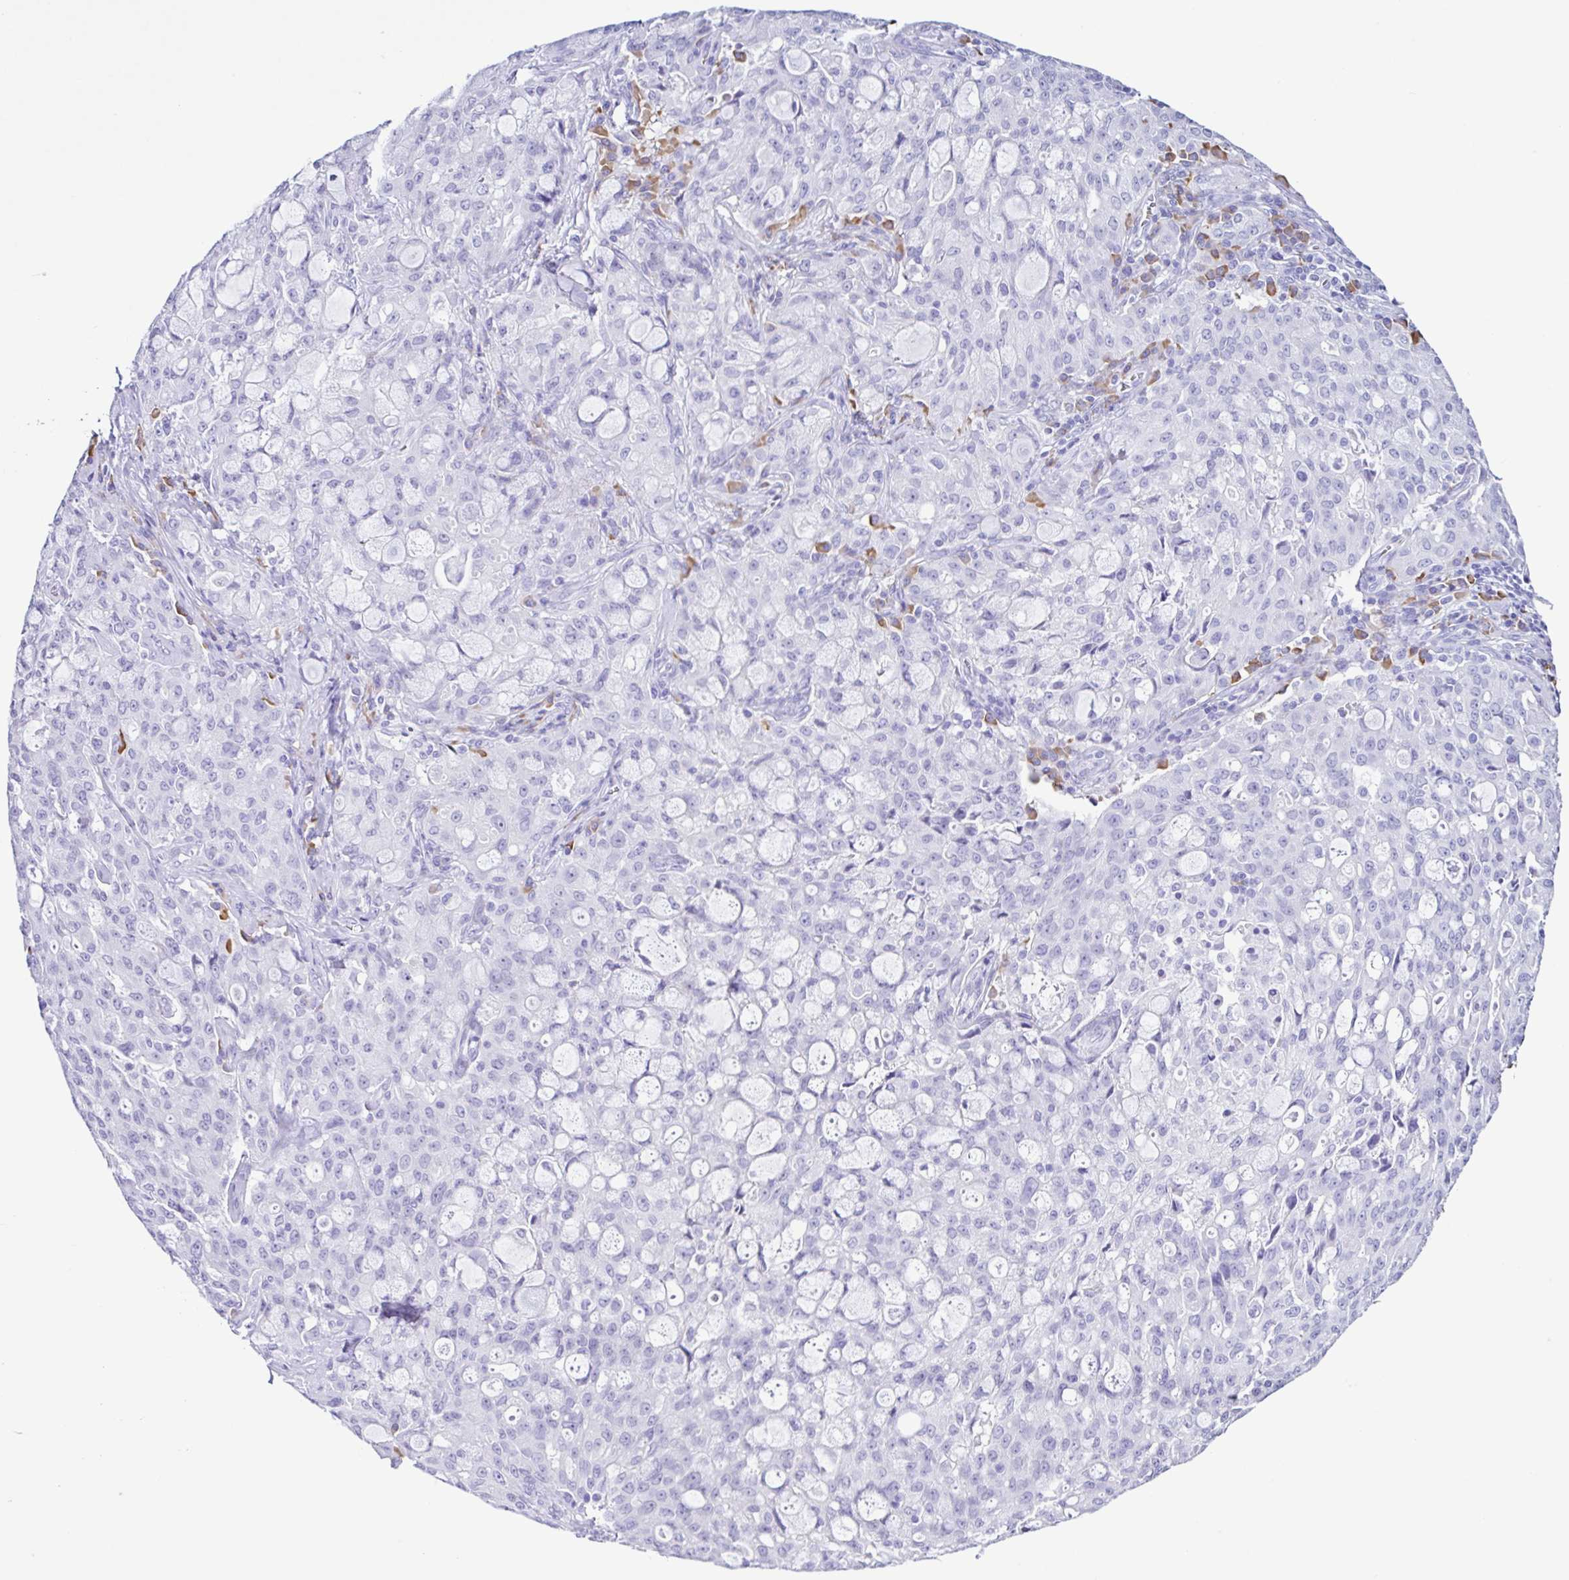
{"staining": {"intensity": "negative", "quantity": "none", "location": "none"}, "tissue": "lung cancer", "cell_type": "Tumor cells", "image_type": "cancer", "snomed": [{"axis": "morphology", "description": "Adenocarcinoma, NOS"}, {"axis": "topography", "description": "Lung"}], "caption": "This is an immunohistochemistry micrograph of adenocarcinoma (lung). There is no positivity in tumor cells.", "gene": "PIGF", "patient": {"sex": "female", "age": 44}}